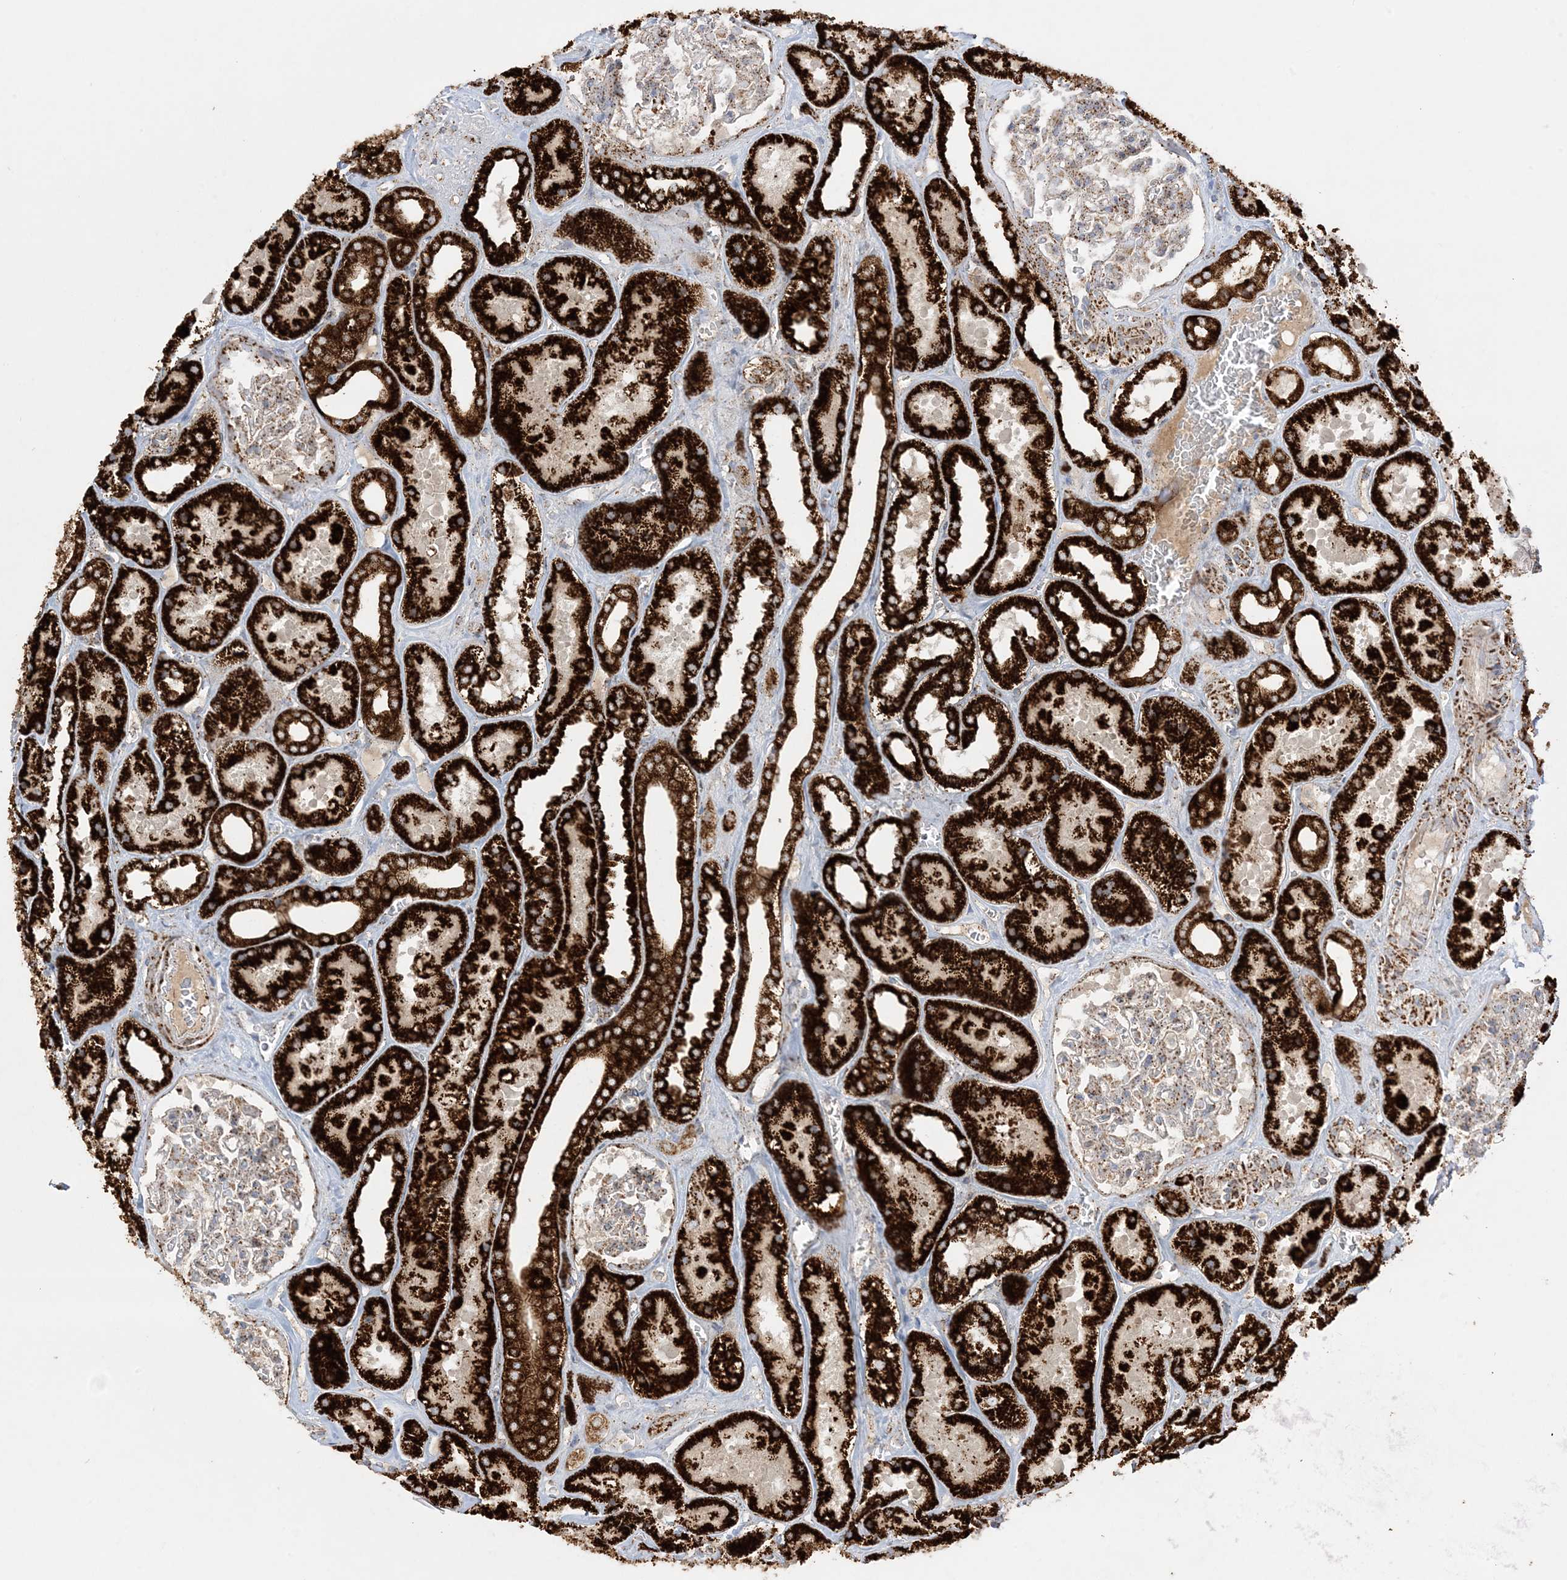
{"staining": {"intensity": "moderate", "quantity": ">75%", "location": "cytoplasmic/membranous"}, "tissue": "kidney", "cell_type": "Cells in glomeruli", "image_type": "normal", "snomed": [{"axis": "morphology", "description": "Normal tissue, NOS"}, {"axis": "topography", "description": "Kidney"}], "caption": "Cells in glomeruli exhibit moderate cytoplasmic/membranous positivity in approximately >75% of cells in benign kidney.", "gene": "NDUFAF3", "patient": {"sex": "female", "age": 41}}